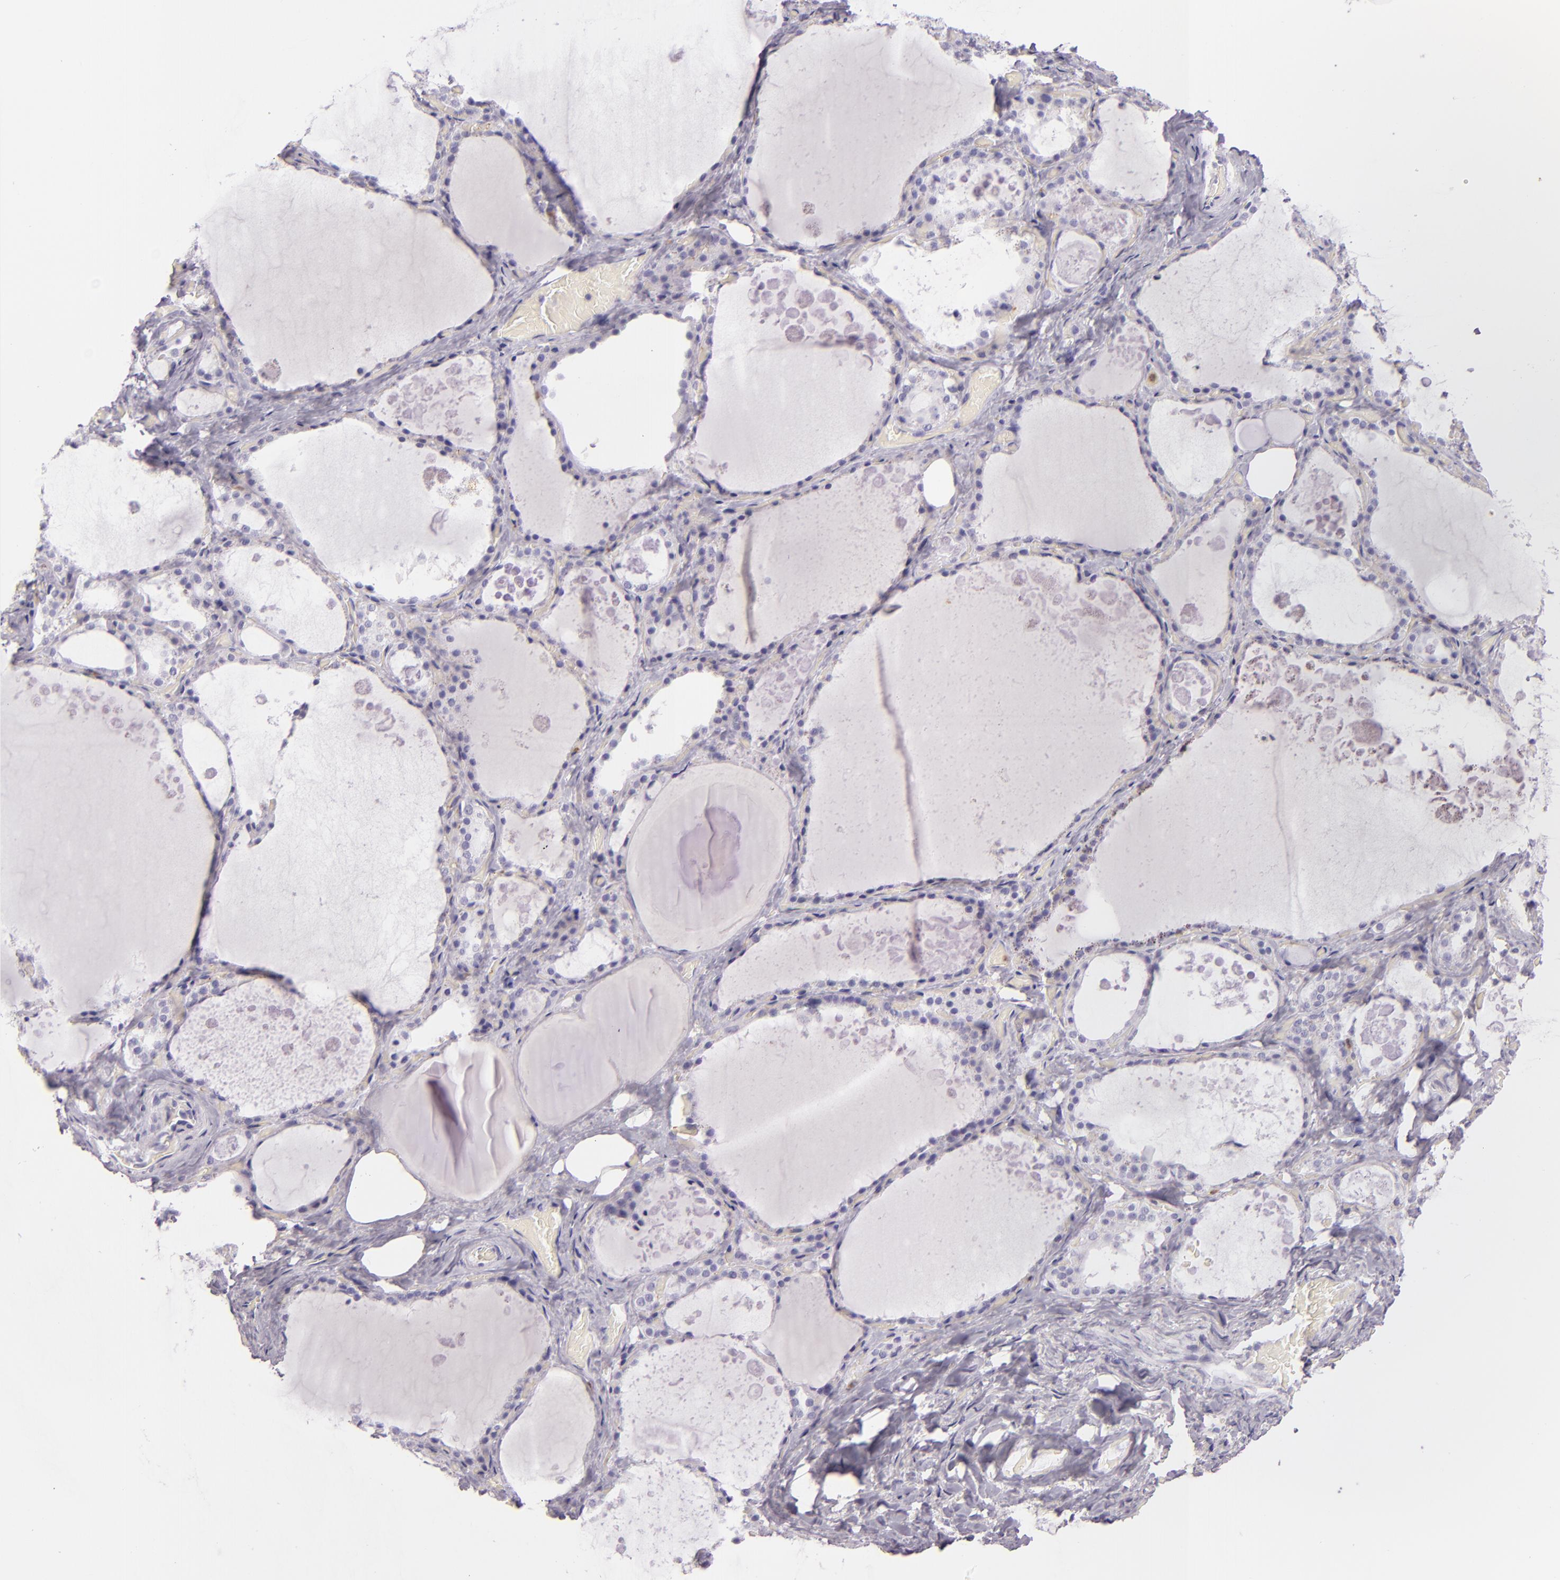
{"staining": {"intensity": "negative", "quantity": "none", "location": "none"}, "tissue": "thyroid gland", "cell_type": "Glandular cells", "image_type": "normal", "snomed": [{"axis": "morphology", "description": "Normal tissue, NOS"}, {"axis": "topography", "description": "Thyroid gland"}], "caption": "This is a image of IHC staining of unremarkable thyroid gland, which shows no positivity in glandular cells.", "gene": "CEACAM1", "patient": {"sex": "male", "age": 61}}